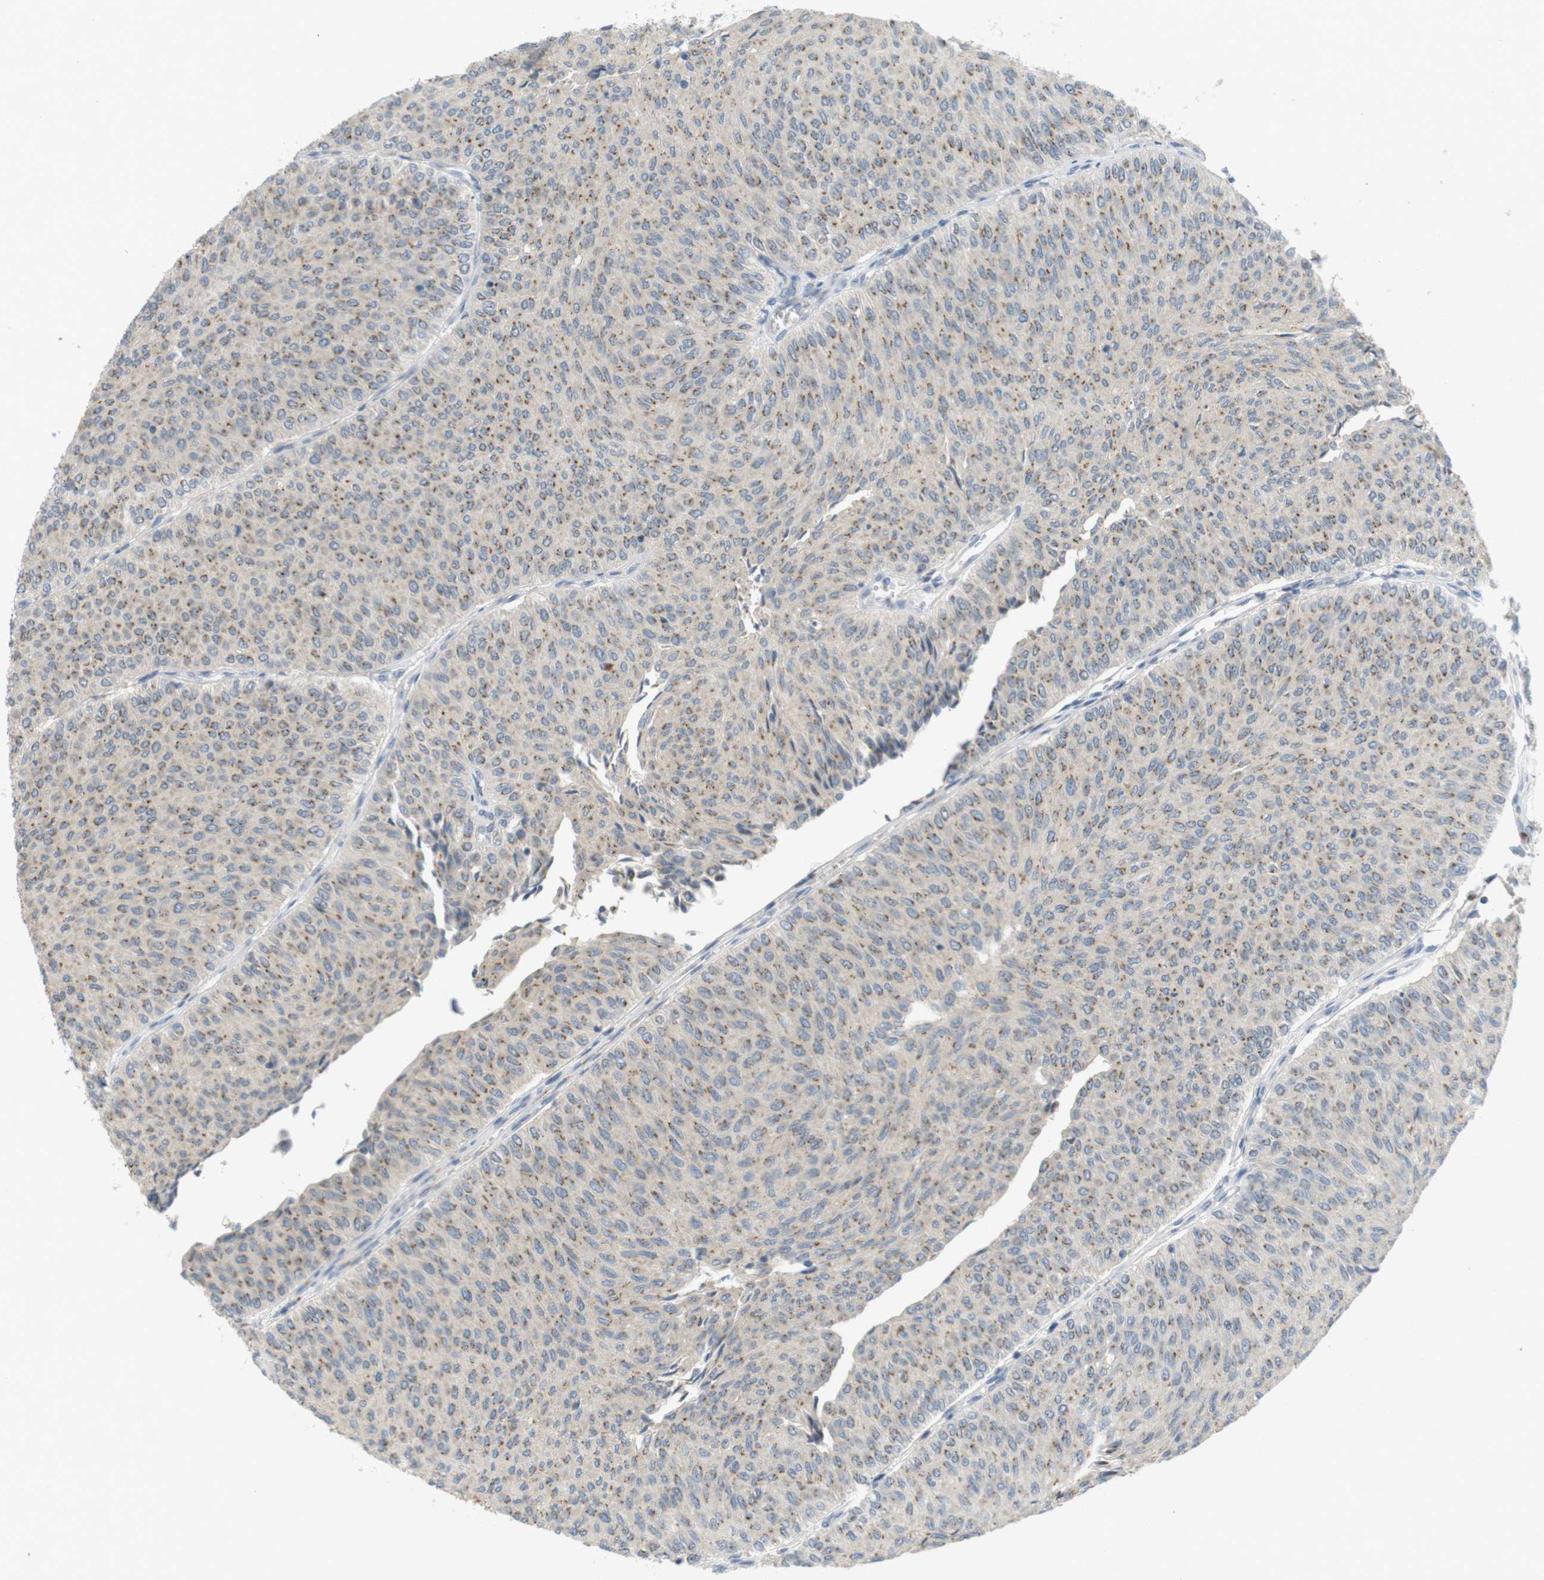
{"staining": {"intensity": "moderate", "quantity": ">75%", "location": "cytoplasmic/membranous"}, "tissue": "urothelial cancer", "cell_type": "Tumor cells", "image_type": "cancer", "snomed": [{"axis": "morphology", "description": "Urothelial carcinoma, Low grade"}, {"axis": "topography", "description": "Urinary bladder"}], "caption": "Urothelial cancer was stained to show a protein in brown. There is medium levels of moderate cytoplasmic/membranous positivity in about >75% of tumor cells.", "gene": "YIPF3", "patient": {"sex": "male", "age": 78}}